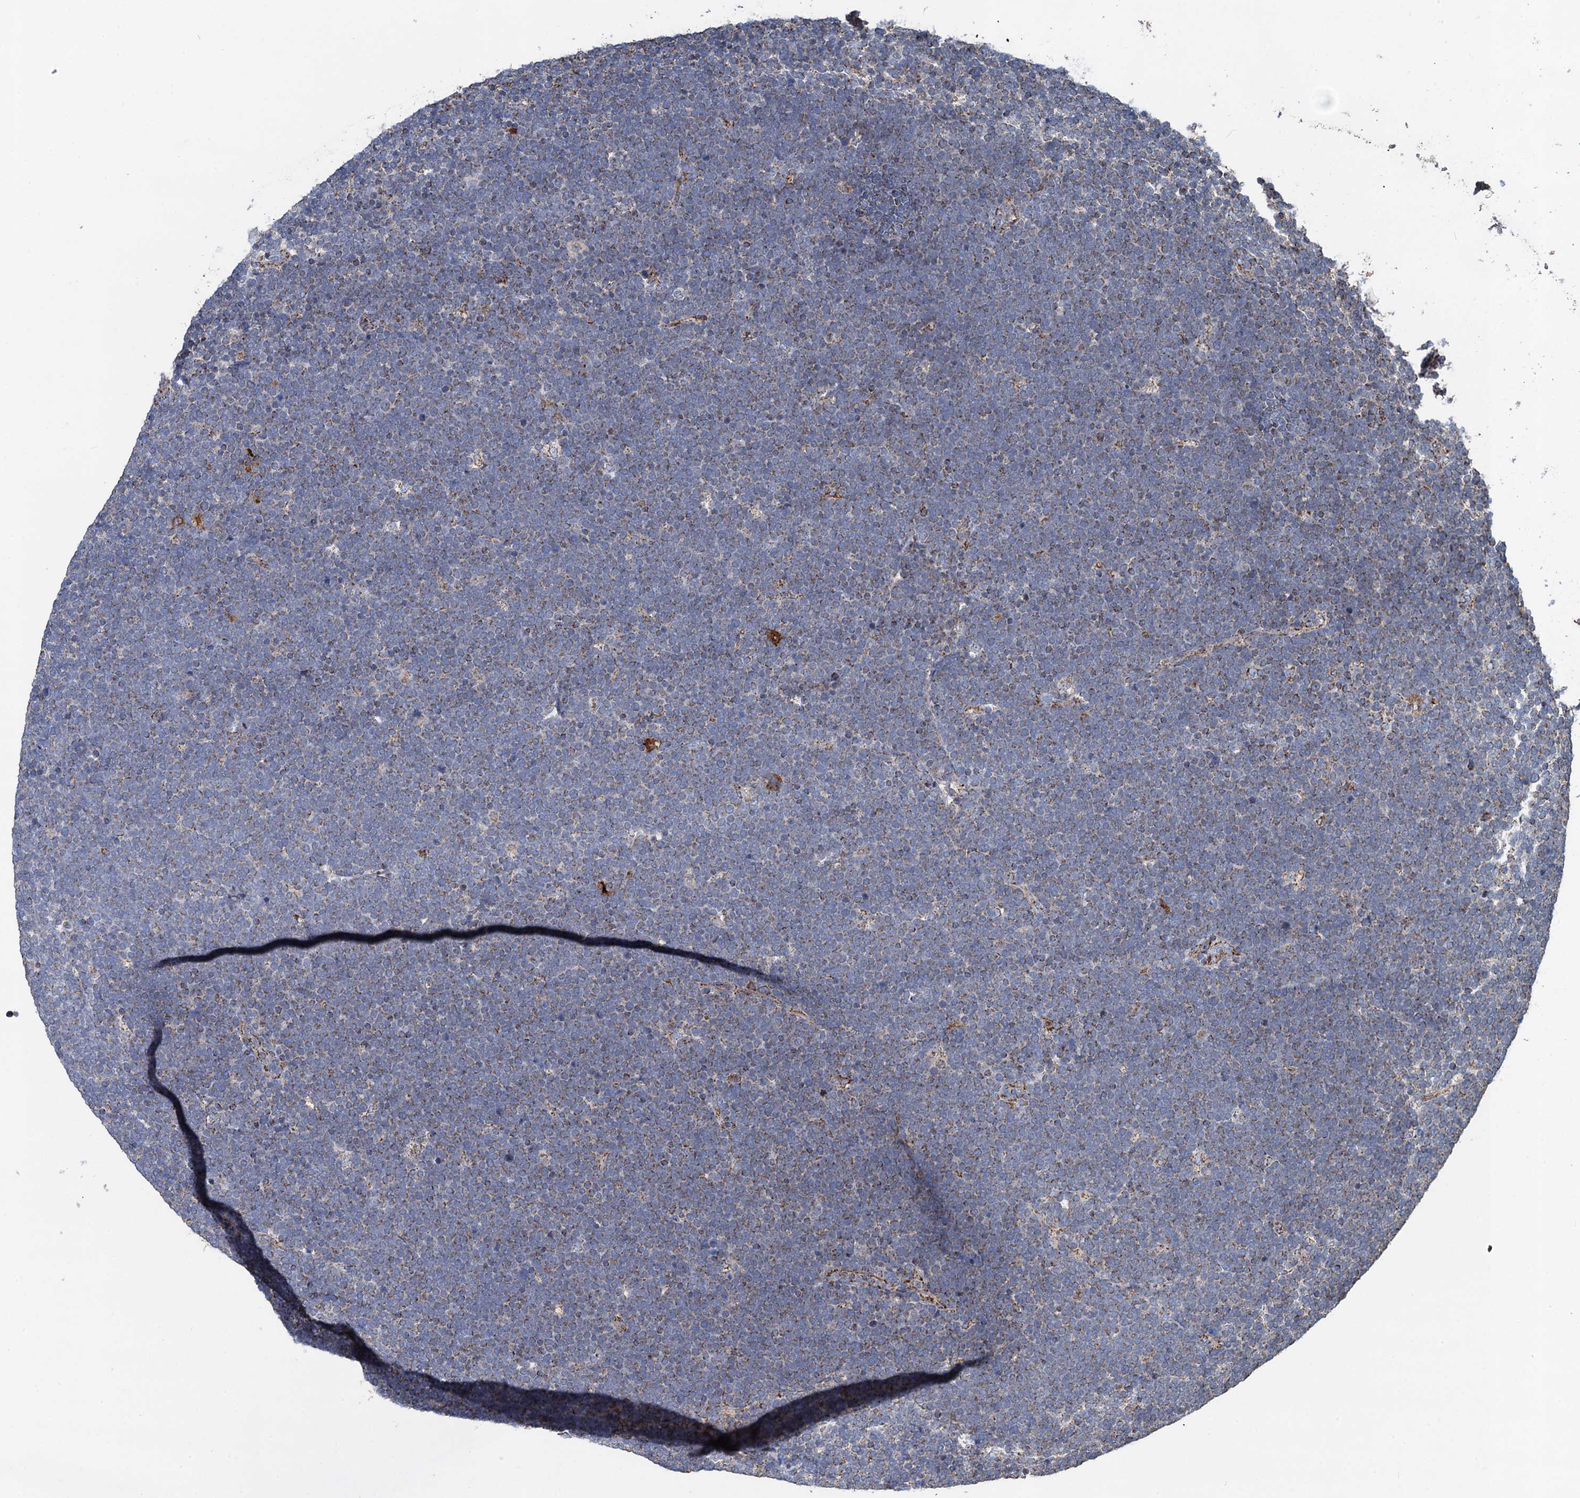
{"staining": {"intensity": "moderate", "quantity": "25%-75%", "location": "cytoplasmic/membranous"}, "tissue": "lymphoma", "cell_type": "Tumor cells", "image_type": "cancer", "snomed": [{"axis": "morphology", "description": "Malignant lymphoma, non-Hodgkin's type, High grade"}, {"axis": "topography", "description": "Lymph node"}], "caption": "Protein analysis of high-grade malignant lymphoma, non-Hodgkin's type tissue shows moderate cytoplasmic/membranous staining in about 25%-75% of tumor cells.", "gene": "DGLUCY", "patient": {"sex": "male", "age": 13}}